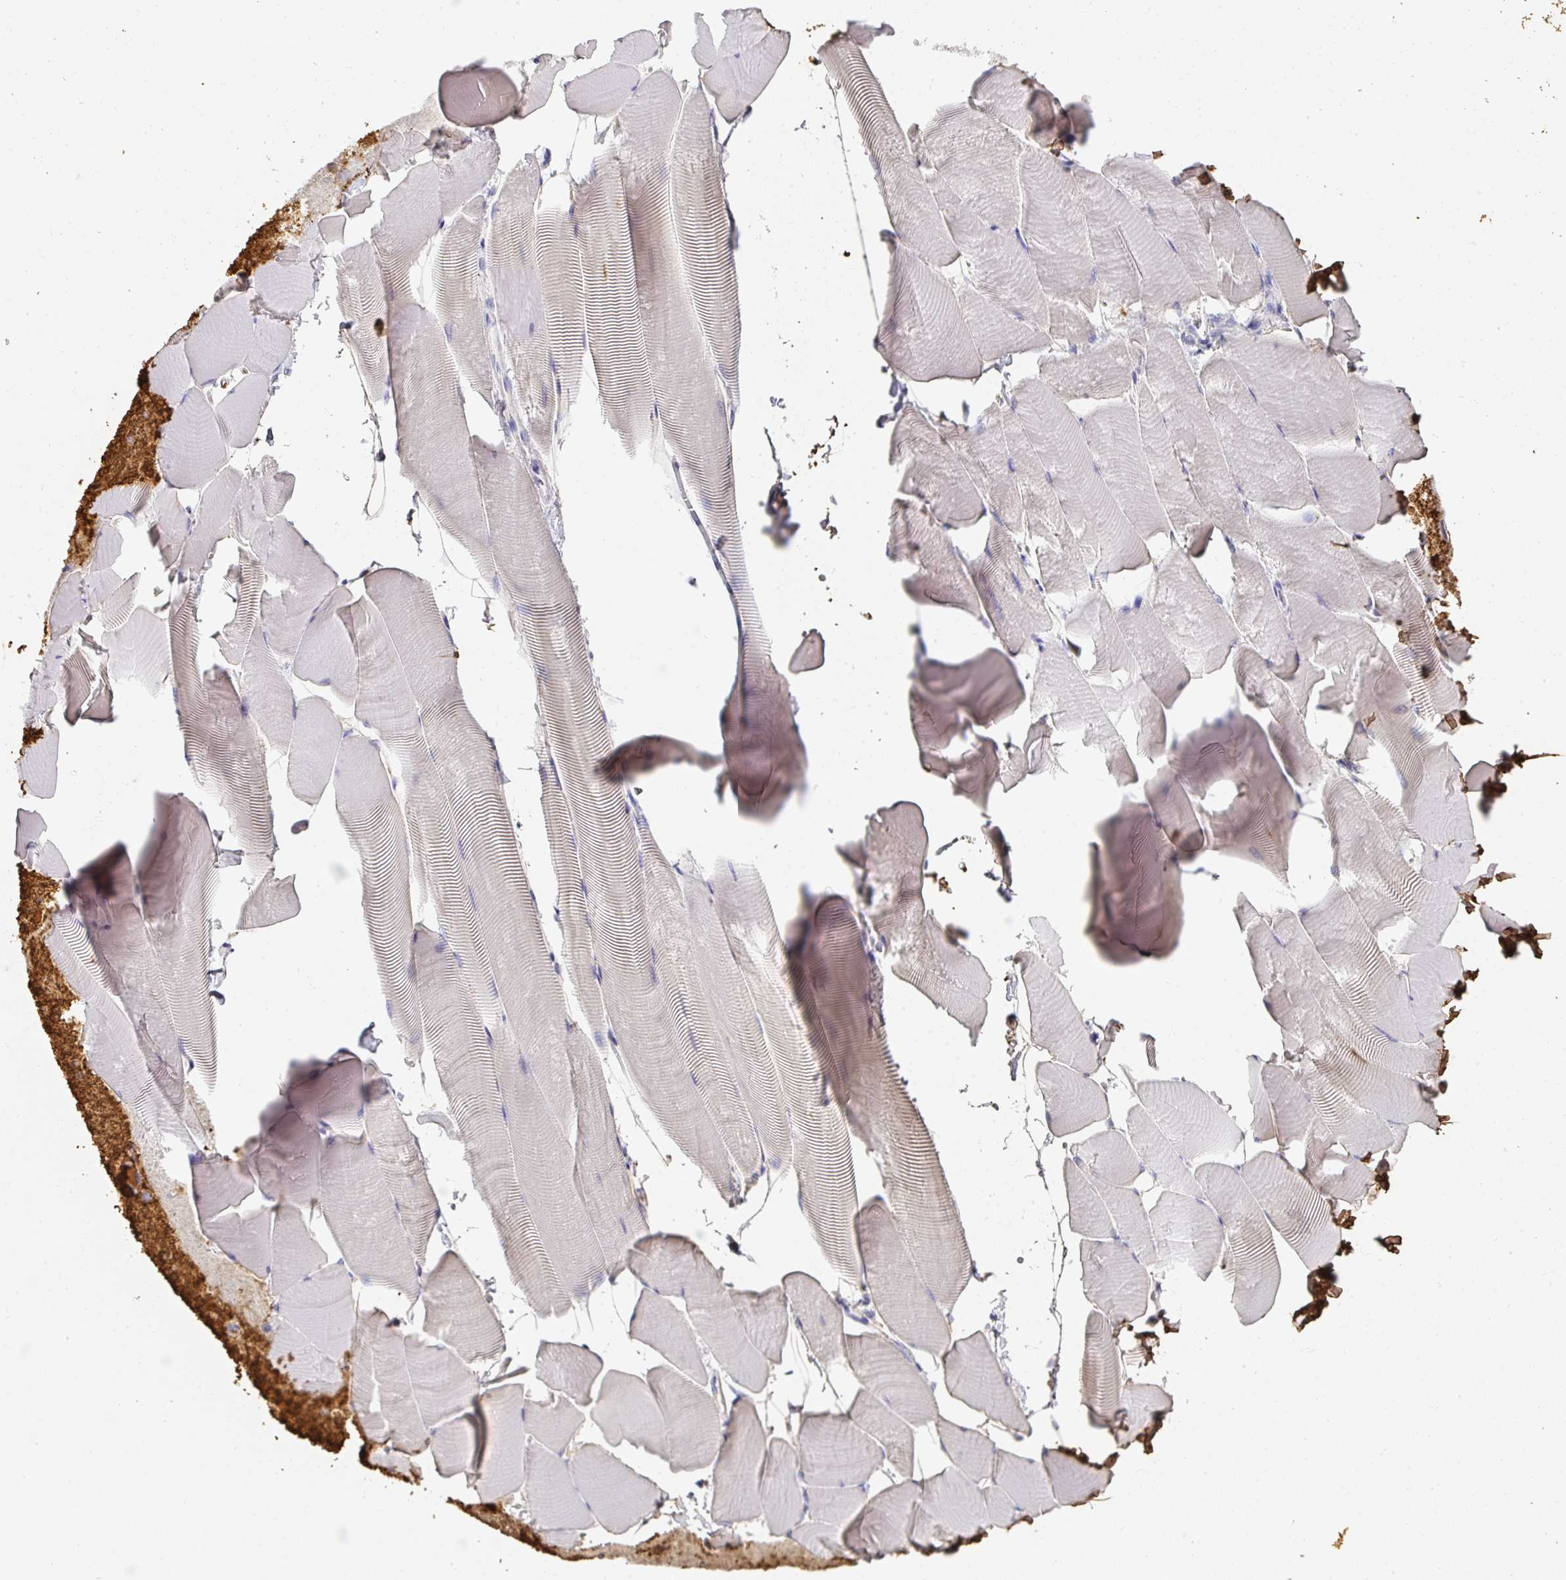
{"staining": {"intensity": "negative", "quantity": "none", "location": "none"}, "tissue": "skeletal muscle", "cell_type": "Myocytes", "image_type": "normal", "snomed": [{"axis": "morphology", "description": "Normal tissue, NOS"}, {"axis": "topography", "description": "Skeletal muscle"}], "caption": "Photomicrograph shows no significant protein expression in myocytes of benign skeletal muscle. The staining was performed using DAB to visualize the protein expression in brown, while the nuclei were stained in blue with hematoxylin (Magnification: 20x).", "gene": "ALB", "patient": {"sex": "male", "age": 25}}